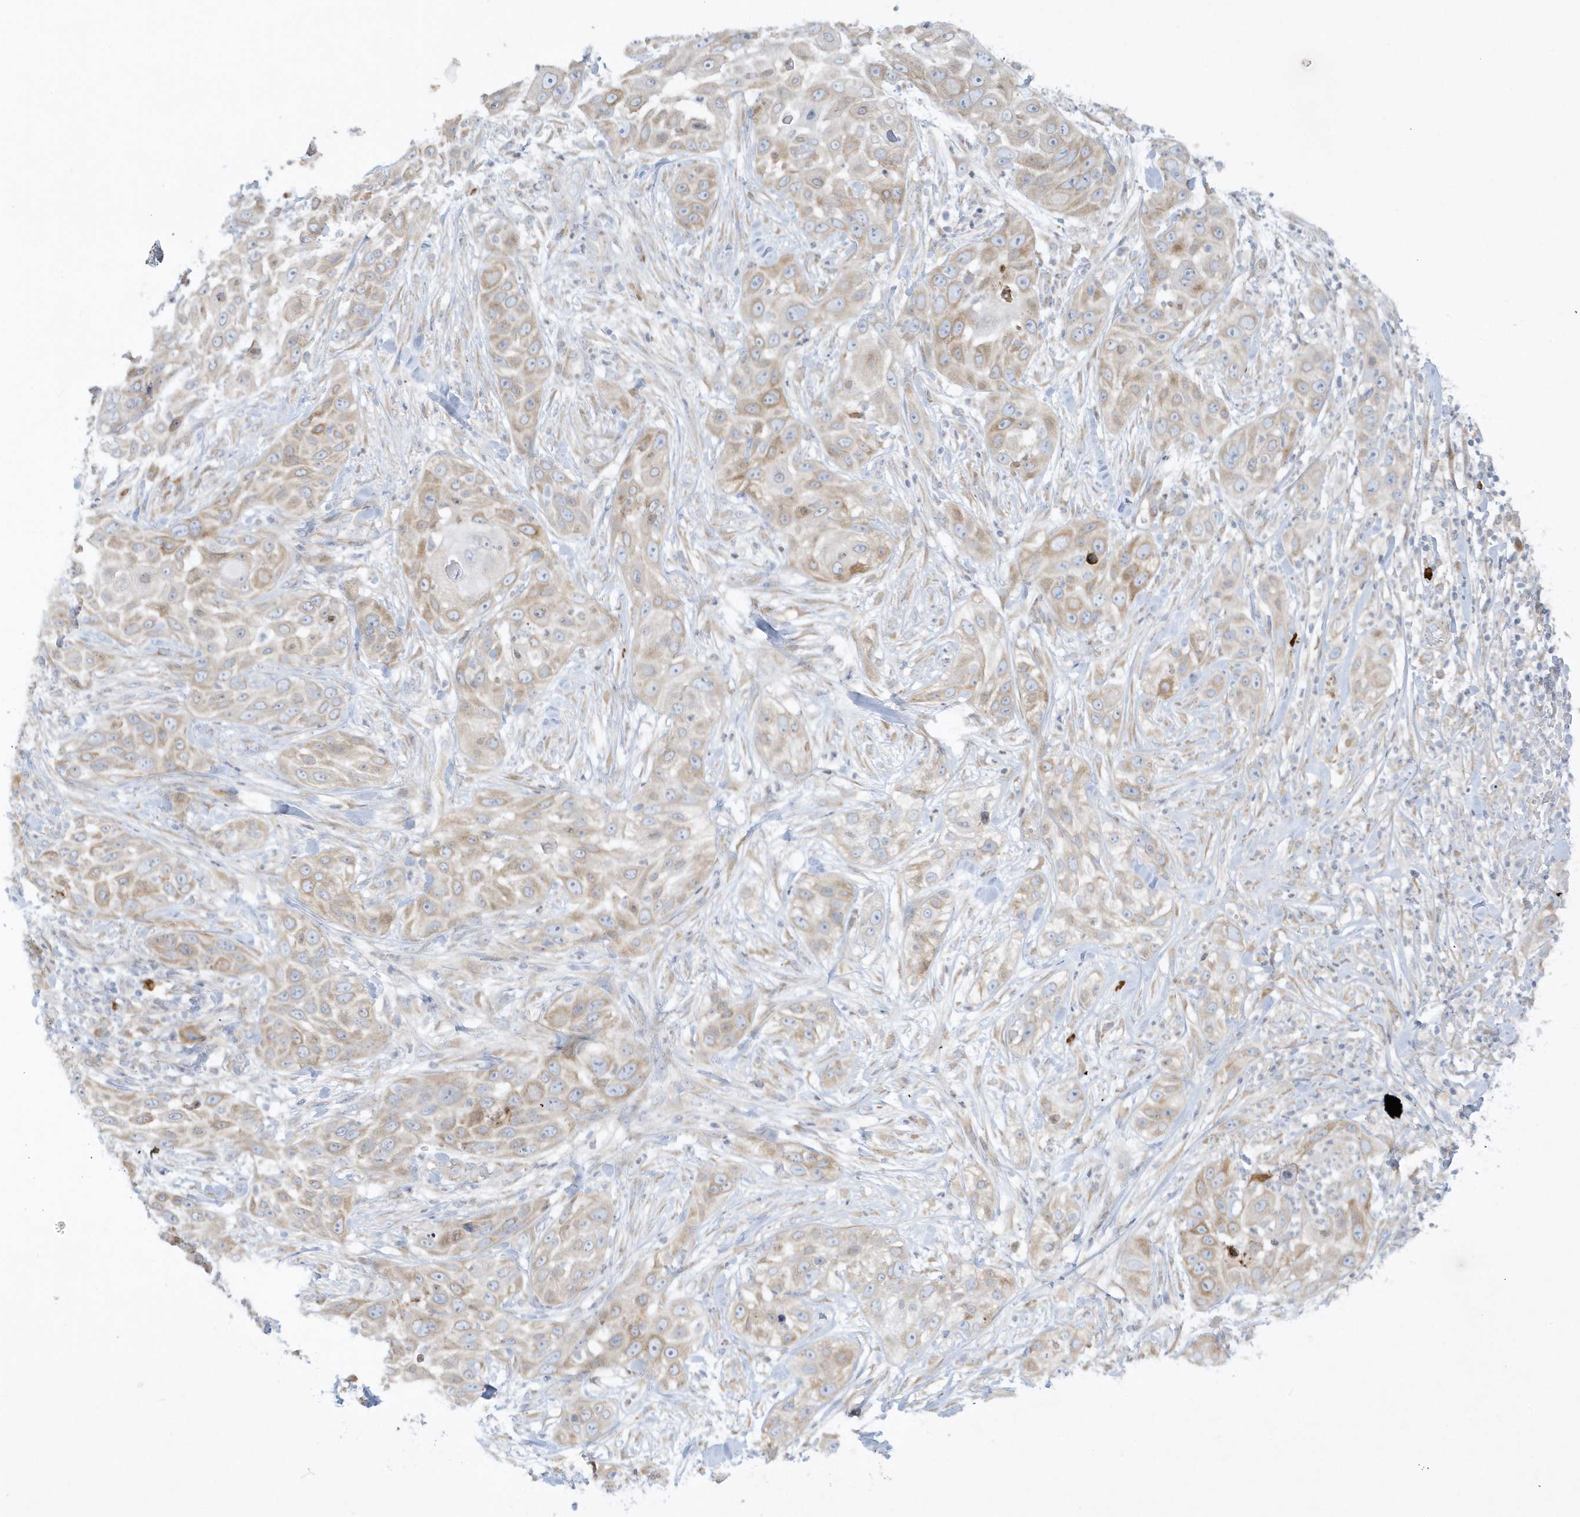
{"staining": {"intensity": "weak", "quantity": ">75%", "location": "cytoplasmic/membranous"}, "tissue": "skin cancer", "cell_type": "Tumor cells", "image_type": "cancer", "snomed": [{"axis": "morphology", "description": "Squamous cell carcinoma, NOS"}, {"axis": "topography", "description": "Skin"}], "caption": "Tumor cells display low levels of weak cytoplasmic/membranous staining in approximately >75% of cells in skin cancer (squamous cell carcinoma). Immunohistochemistry stains the protein of interest in brown and the nuclei are stained blue.", "gene": "THADA", "patient": {"sex": "female", "age": 44}}